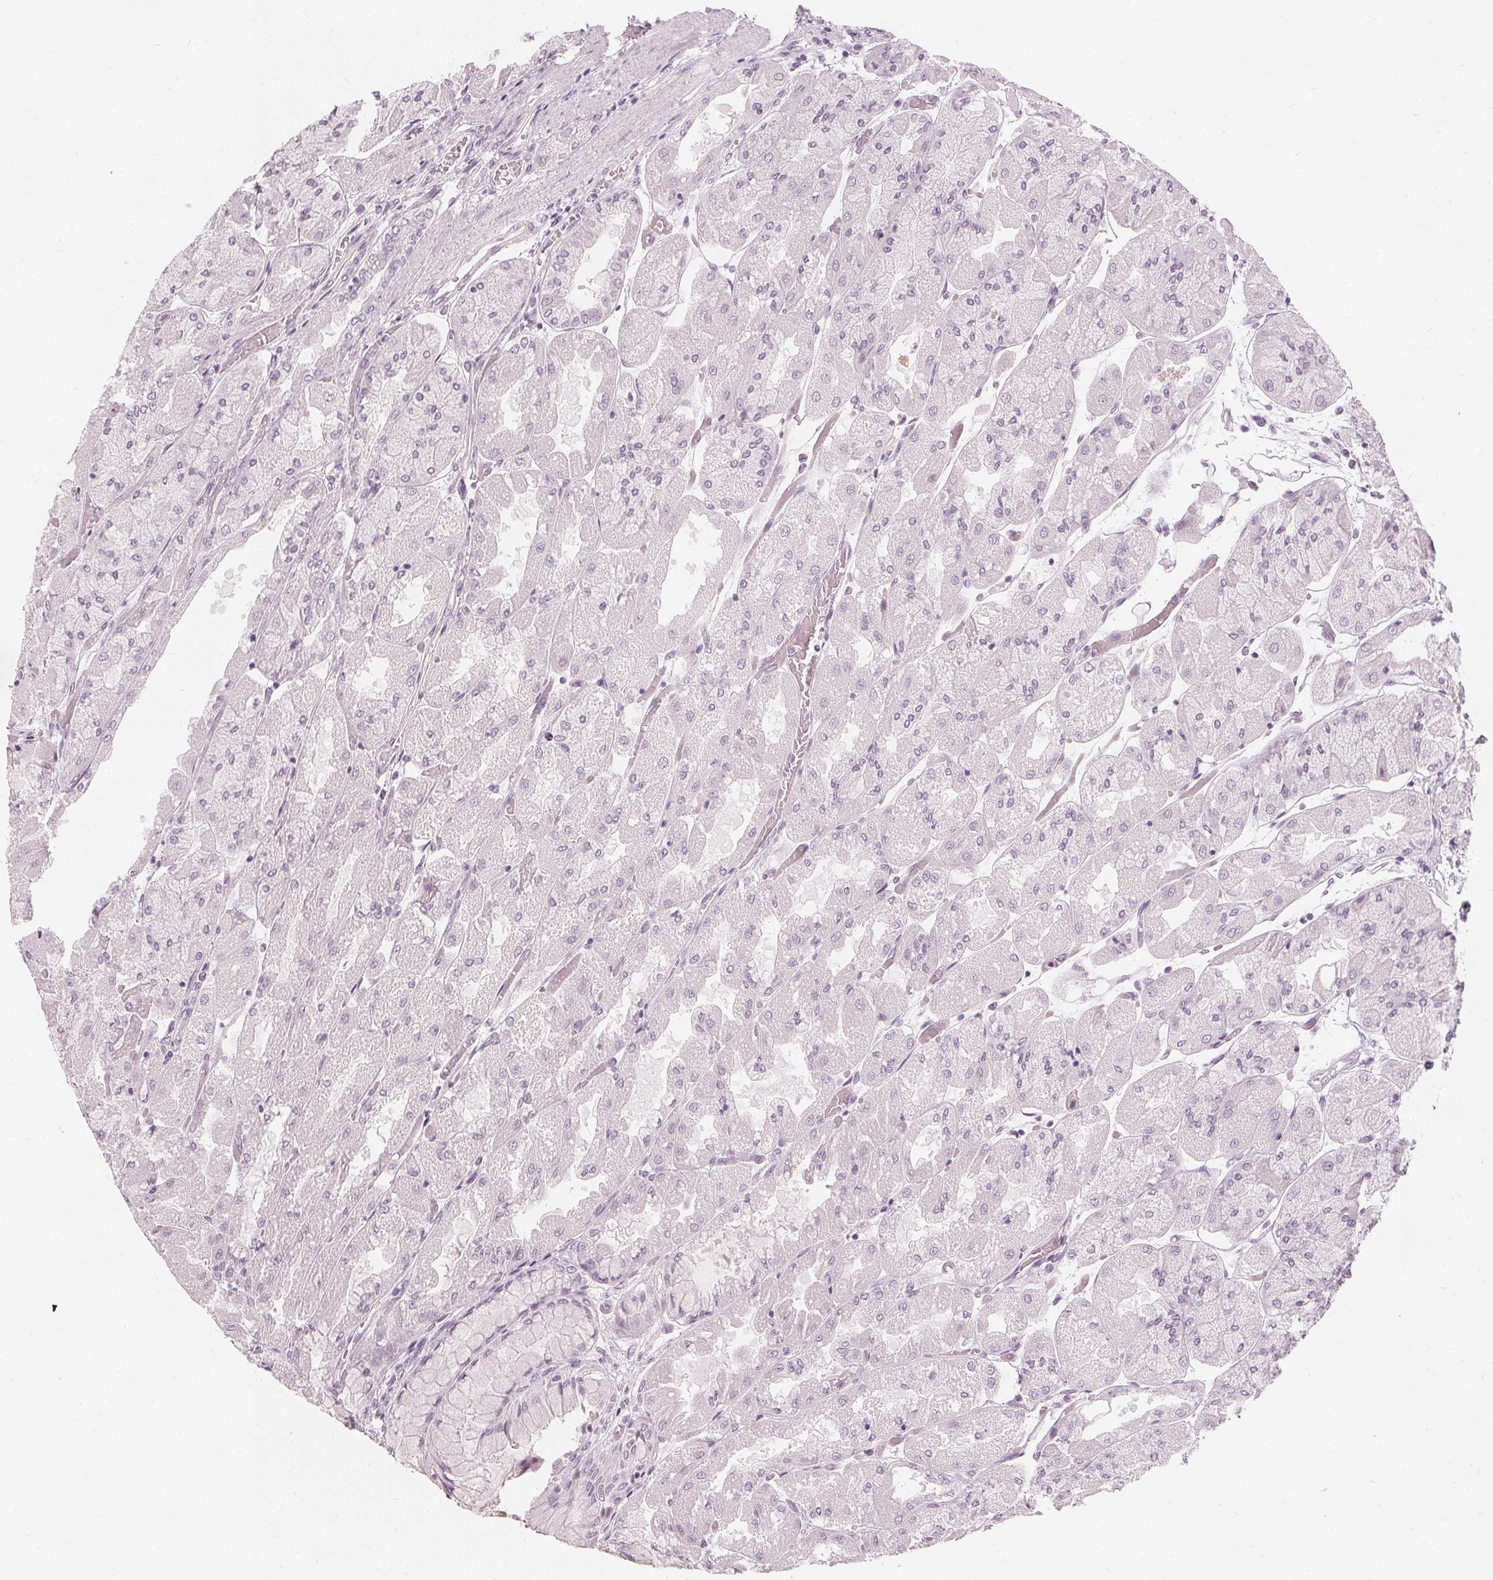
{"staining": {"intensity": "negative", "quantity": "none", "location": "none"}, "tissue": "stomach", "cell_type": "Glandular cells", "image_type": "normal", "snomed": [{"axis": "morphology", "description": "Normal tissue, NOS"}, {"axis": "topography", "description": "Stomach"}], "caption": "DAB immunohistochemical staining of unremarkable human stomach exhibits no significant expression in glandular cells.", "gene": "NXPE1", "patient": {"sex": "female", "age": 61}}